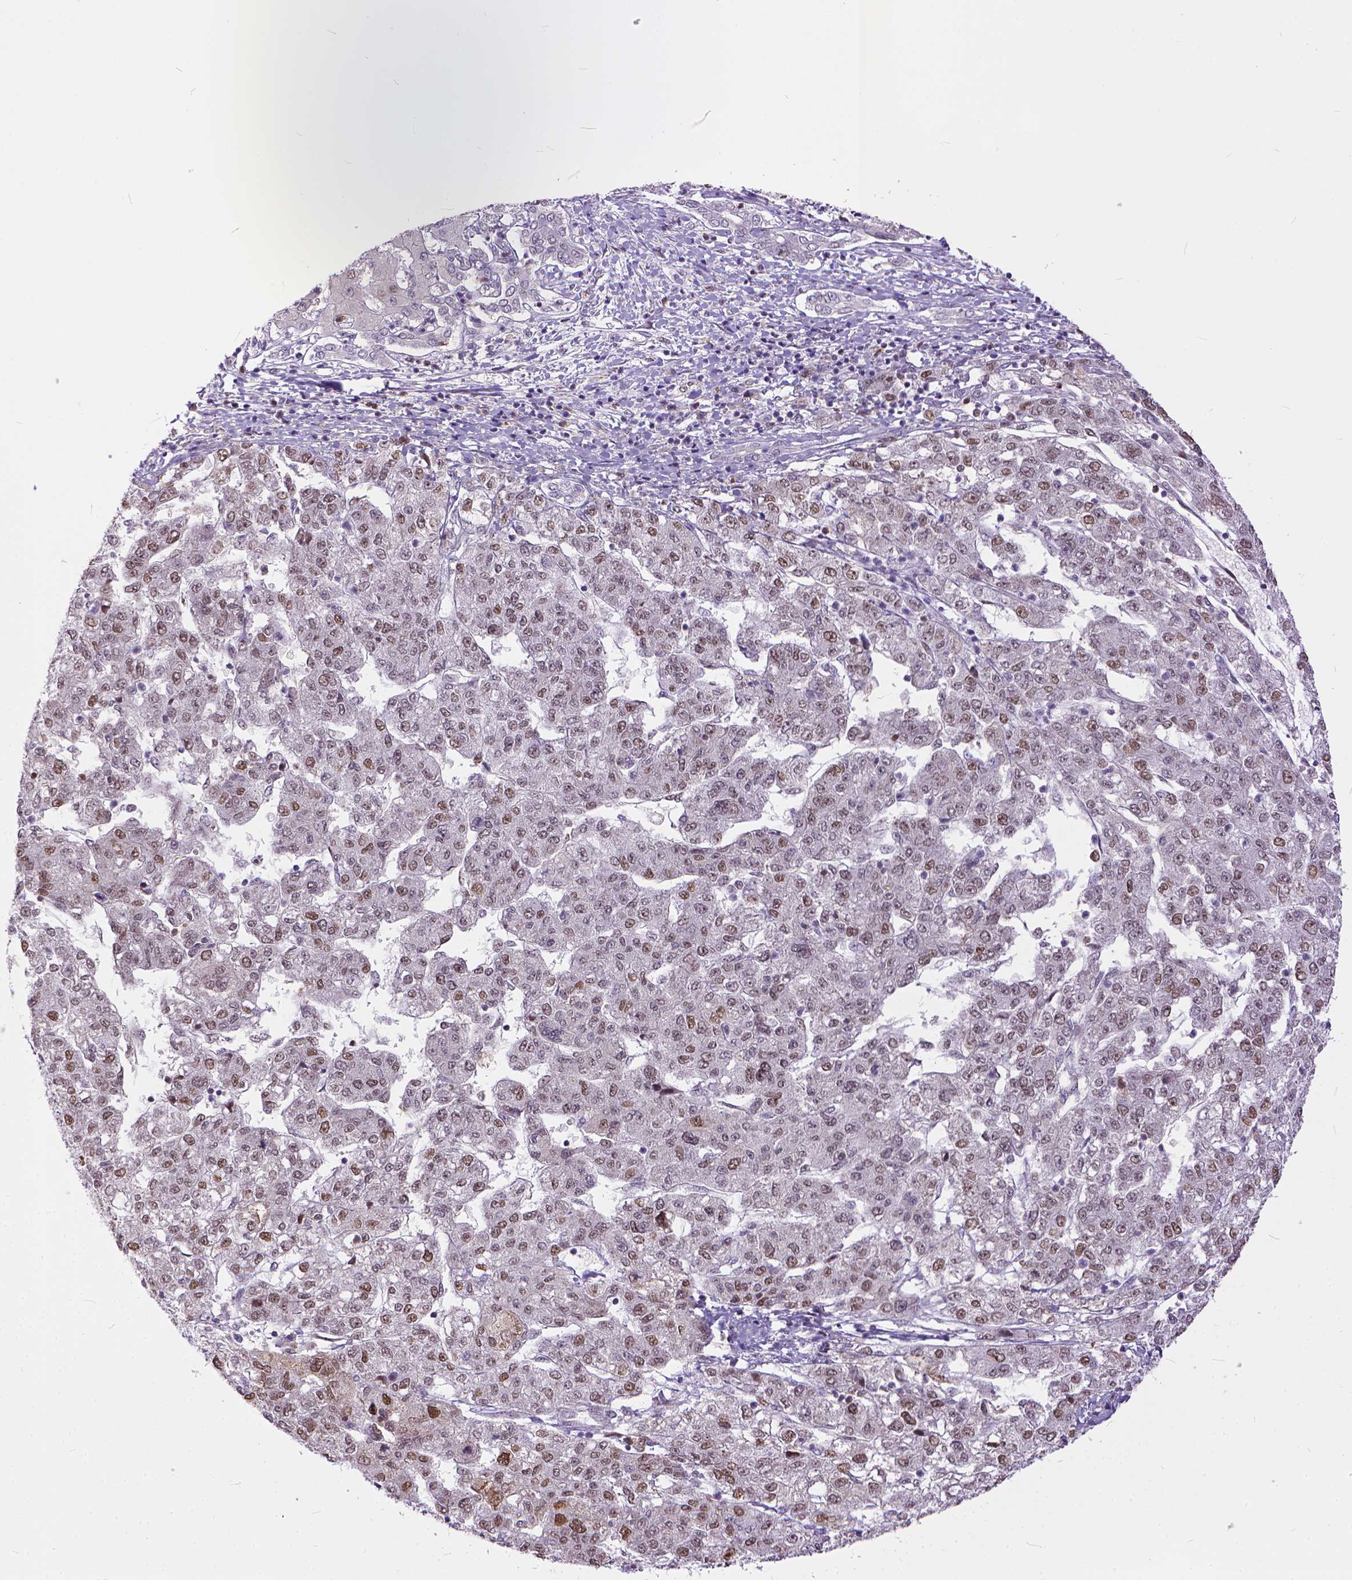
{"staining": {"intensity": "weak", "quantity": "25%-75%", "location": "nuclear"}, "tissue": "liver cancer", "cell_type": "Tumor cells", "image_type": "cancer", "snomed": [{"axis": "morphology", "description": "Carcinoma, Hepatocellular, NOS"}, {"axis": "topography", "description": "Liver"}], "caption": "Liver hepatocellular carcinoma stained for a protein exhibits weak nuclear positivity in tumor cells.", "gene": "ERCC1", "patient": {"sex": "male", "age": 56}}